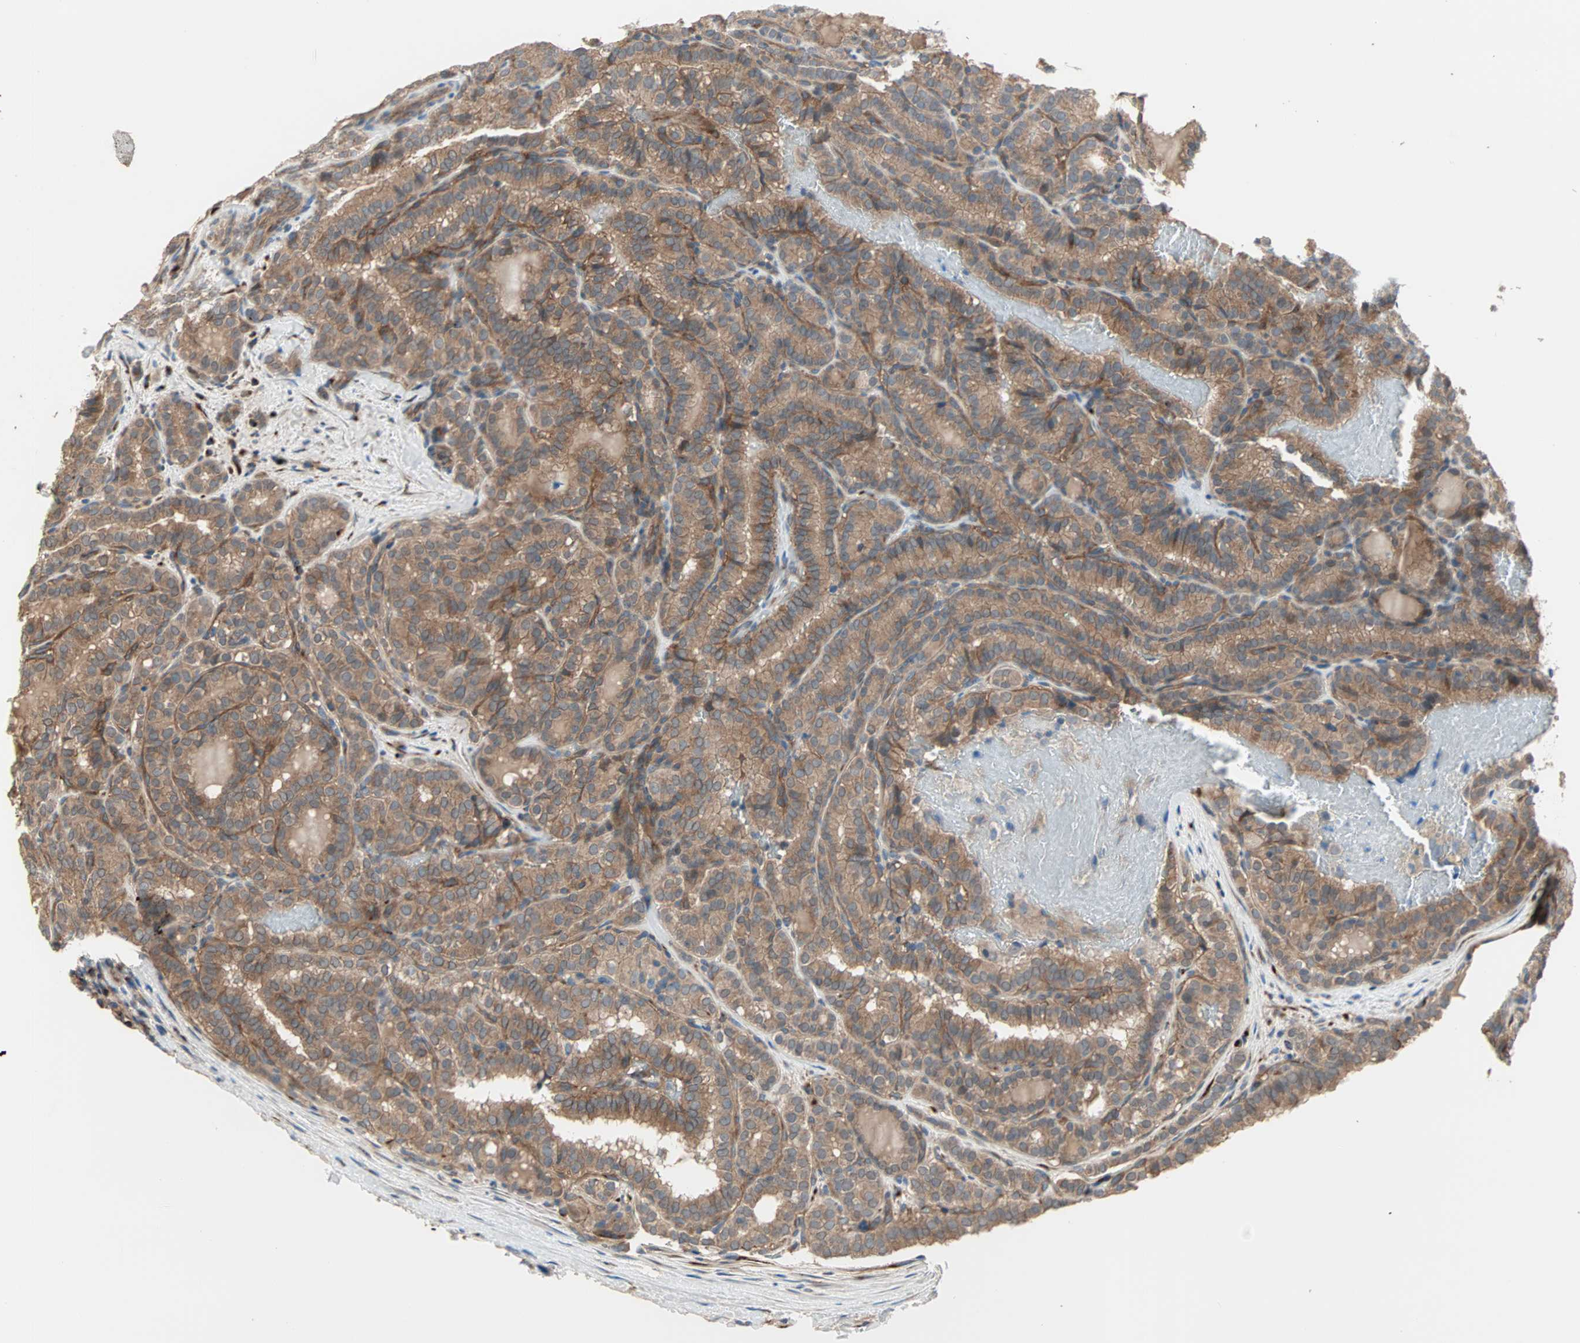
{"staining": {"intensity": "moderate", "quantity": ">75%", "location": "cytoplasmic/membranous"}, "tissue": "thyroid cancer", "cell_type": "Tumor cells", "image_type": "cancer", "snomed": [{"axis": "morphology", "description": "Normal tissue, NOS"}, {"axis": "morphology", "description": "Papillary adenocarcinoma, NOS"}, {"axis": "topography", "description": "Thyroid gland"}], "caption": "DAB (3,3'-diaminobenzidine) immunohistochemical staining of papillary adenocarcinoma (thyroid) exhibits moderate cytoplasmic/membranous protein expression in about >75% of tumor cells.", "gene": "PDE8A", "patient": {"sex": "female", "age": 30}}